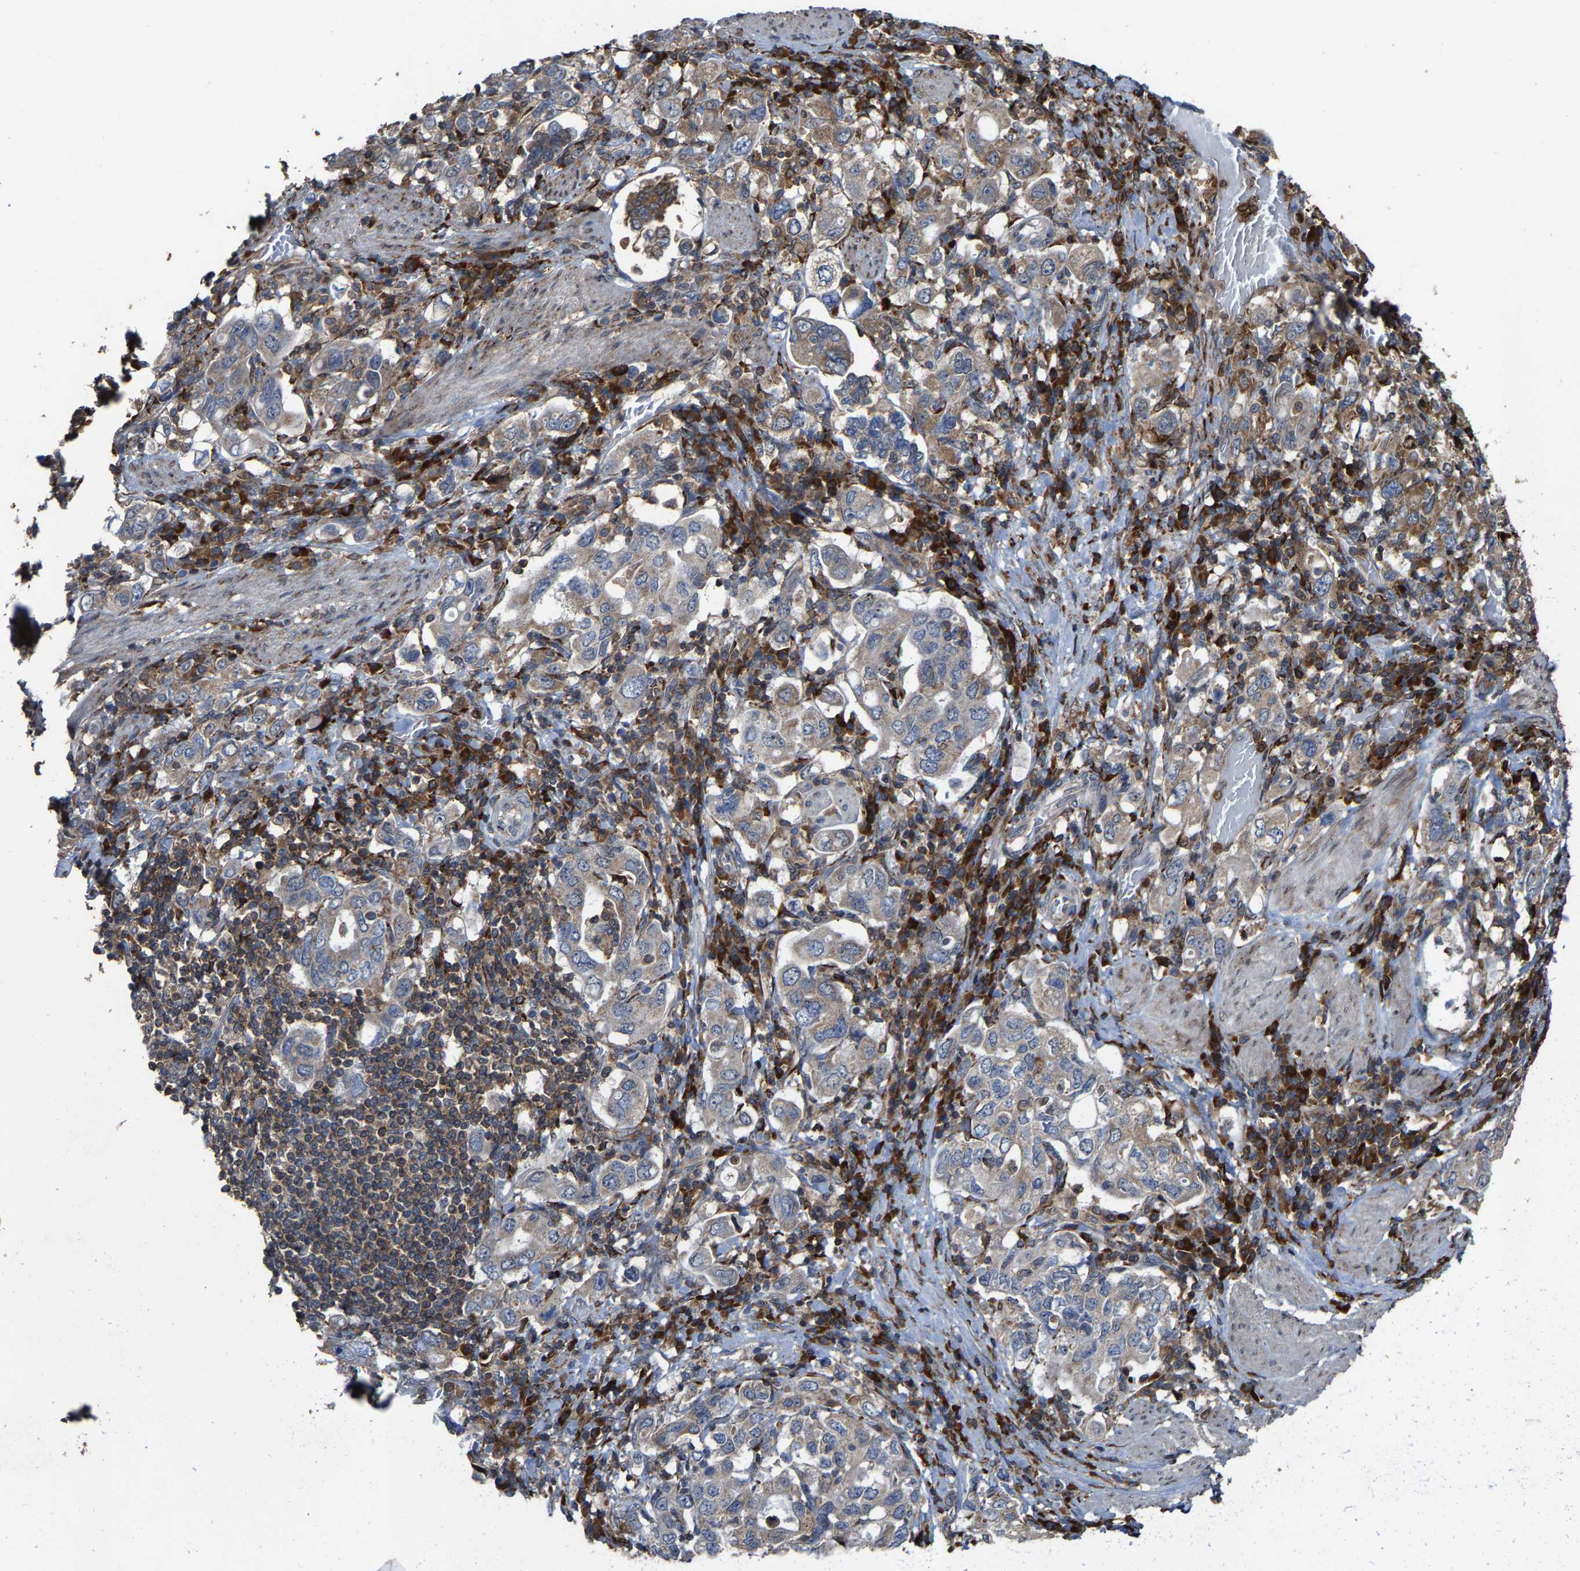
{"staining": {"intensity": "weak", "quantity": ">75%", "location": "cytoplasmic/membranous"}, "tissue": "stomach cancer", "cell_type": "Tumor cells", "image_type": "cancer", "snomed": [{"axis": "morphology", "description": "Adenocarcinoma, NOS"}, {"axis": "topography", "description": "Stomach, upper"}], "caption": "Human adenocarcinoma (stomach) stained with a protein marker demonstrates weak staining in tumor cells.", "gene": "FGD3", "patient": {"sex": "male", "age": 62}}